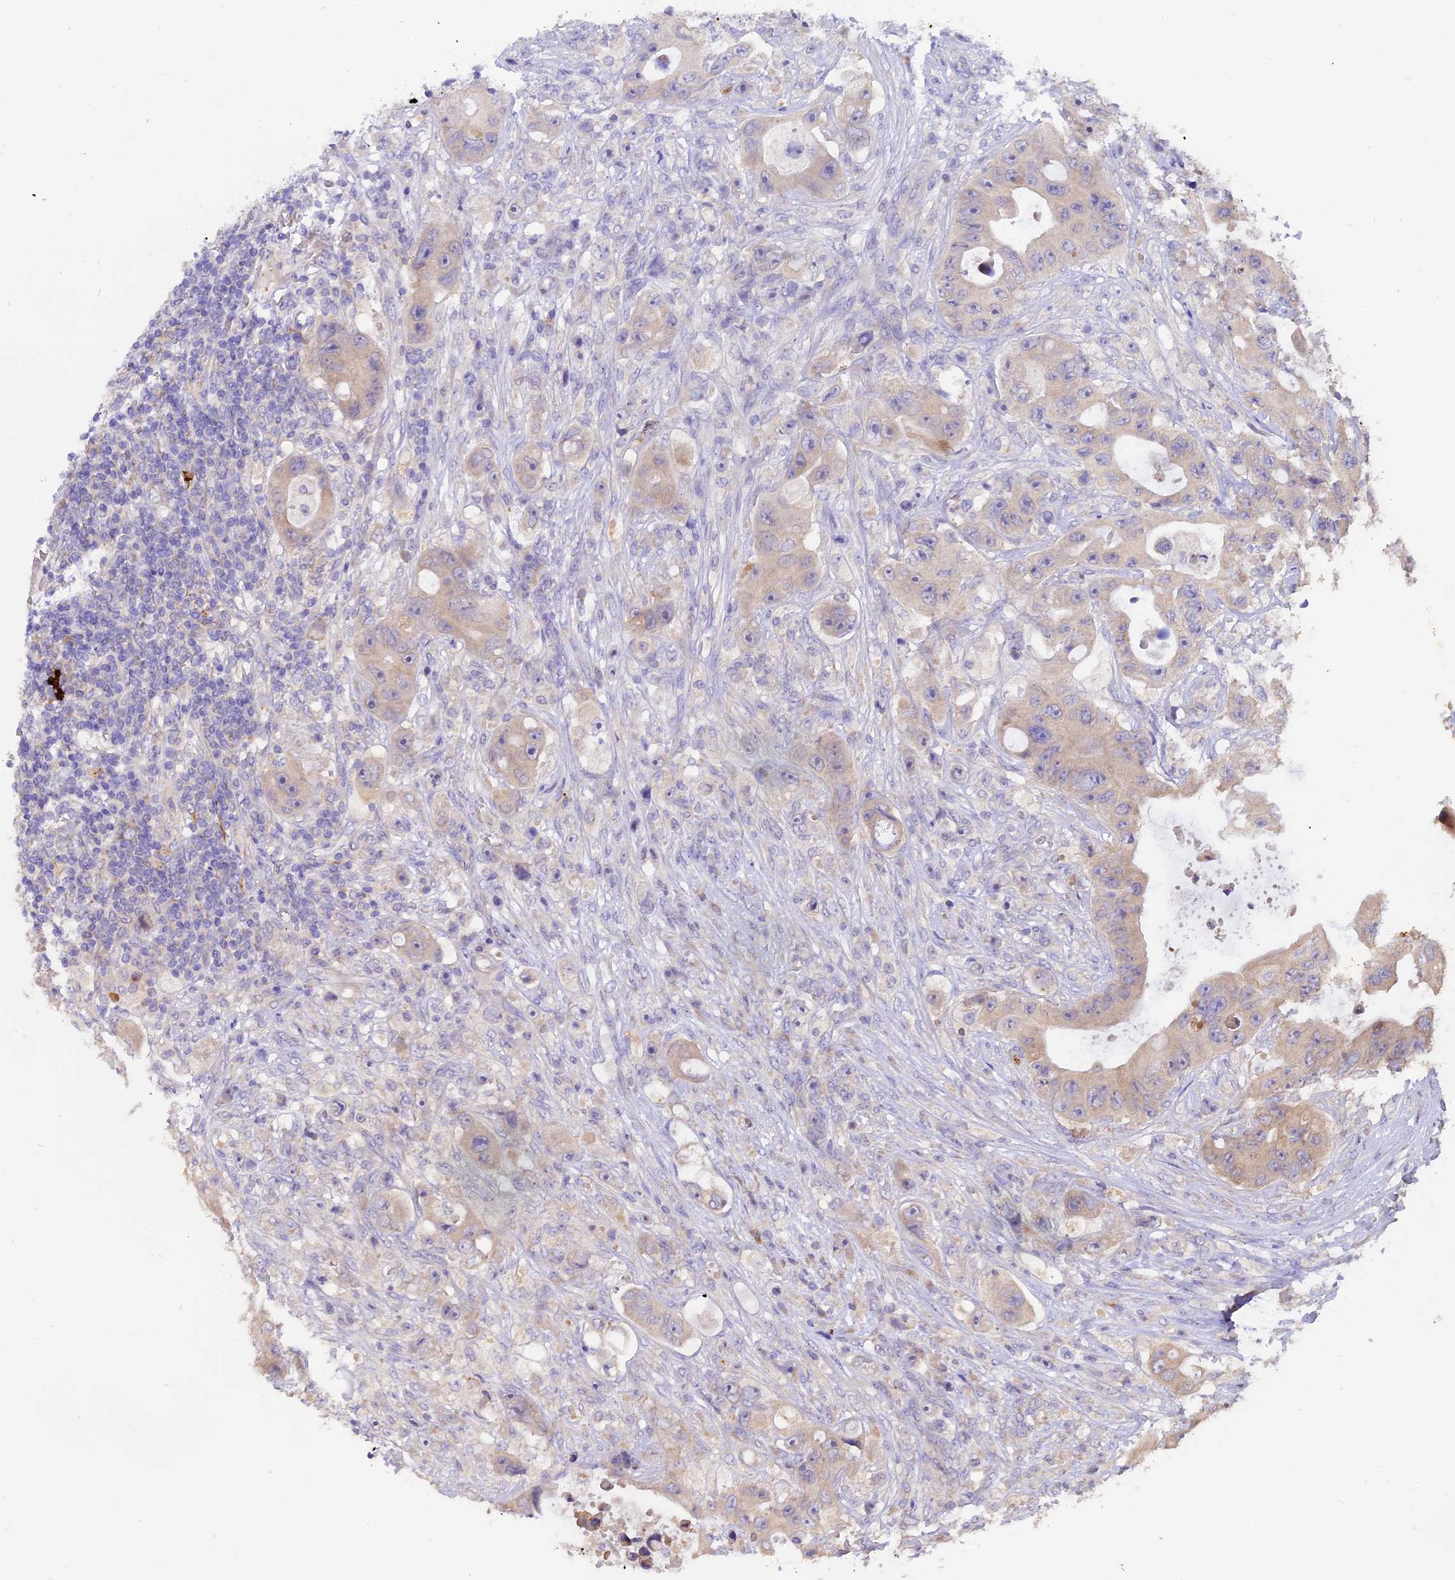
{"staining": {"intensity": "negative", "quantity": "none", "location": "none"}, "tissue": "colorectal cancer", "cell_type": "Tumor cells", "image_type": "cancer", "snomed": [{"axis": "morphology", "description": "Adenocarcinoma, NOS"}, {"axis": "topography", "description": "Colon"}], "caption": "An immunohistochemistry (IHC) micrograph of colorectal adenocarcinoma is shown. There is no staining in tumor cells of colorectal adenocarcinoma.", "gene": "MEMO1", "patient": {"sex": "female", "age": 46}}